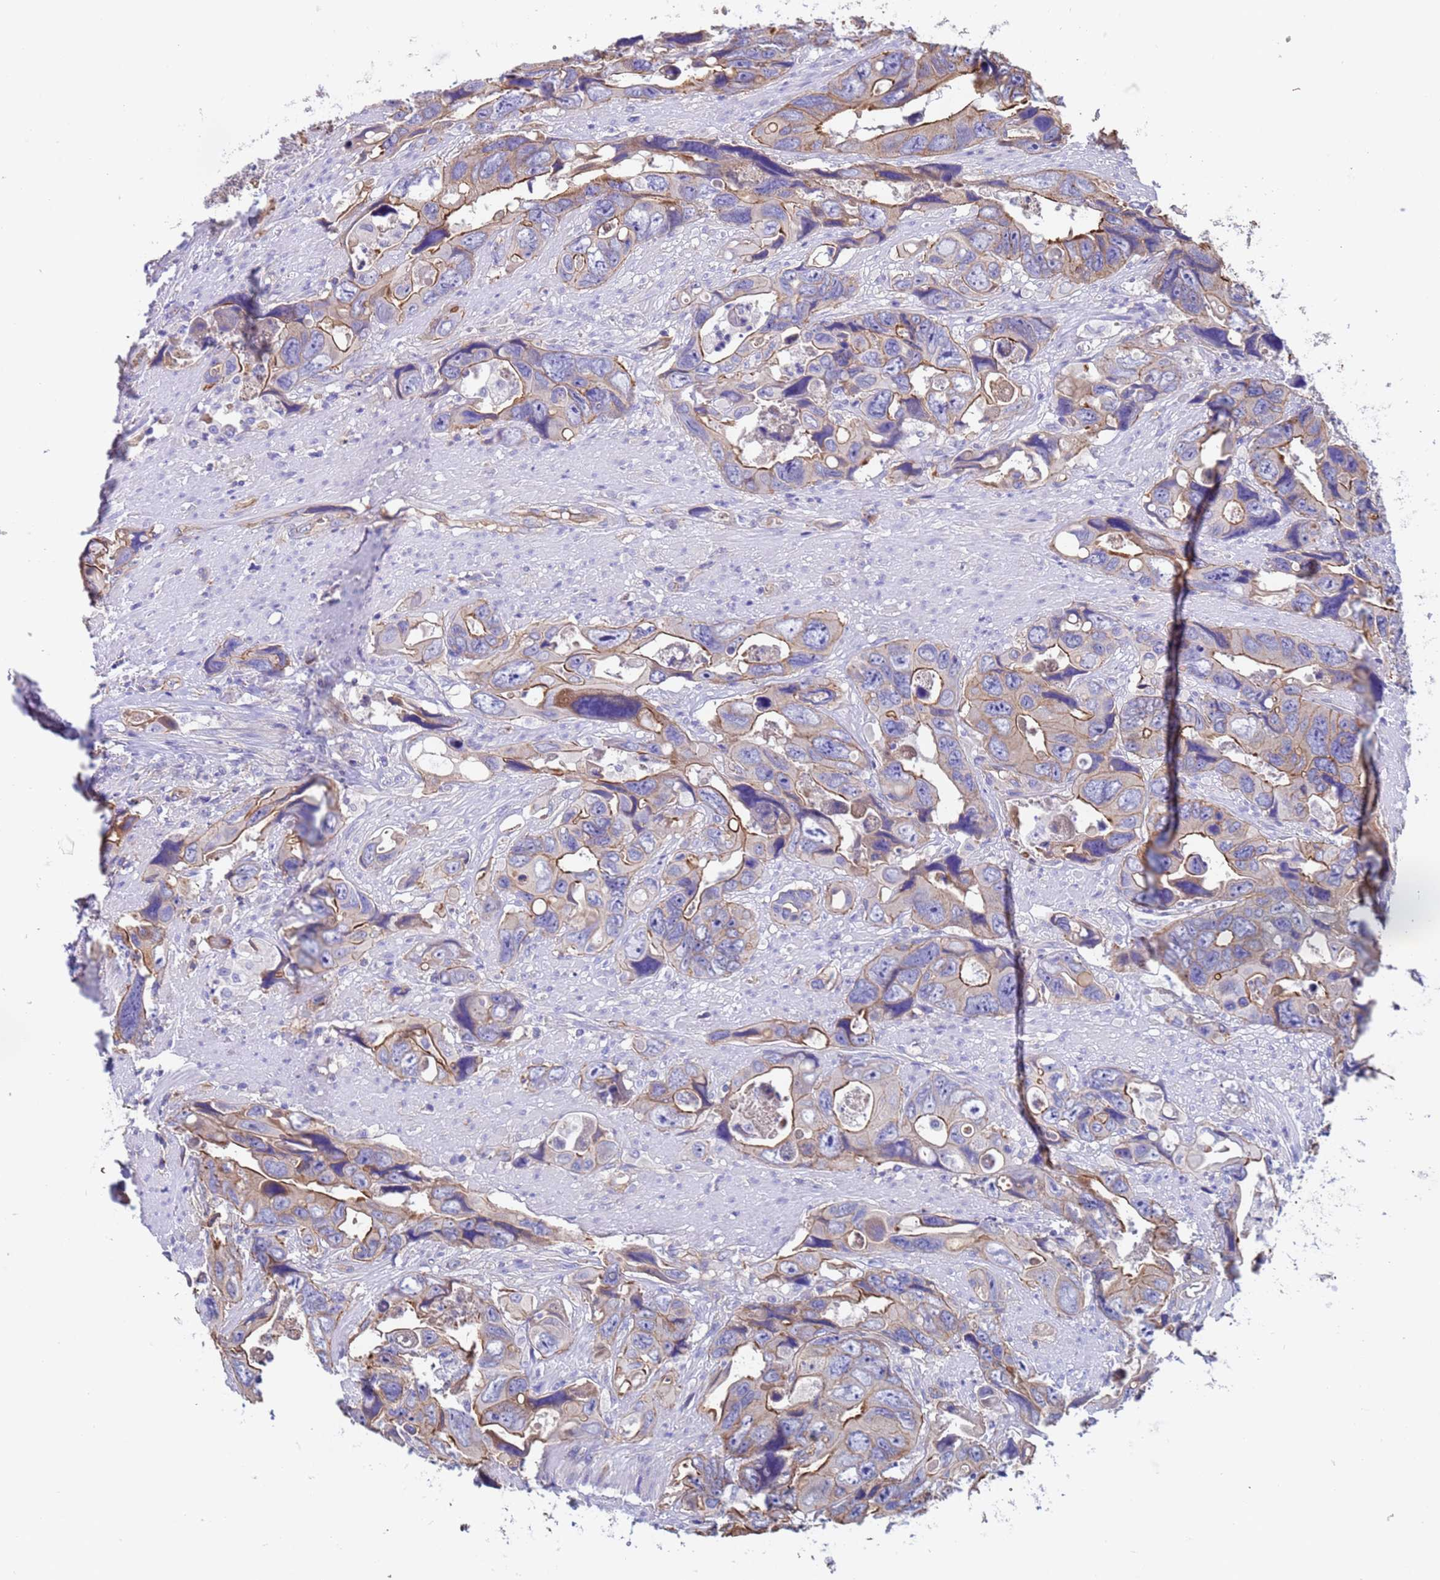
{"staining": {"intensity": "moderate", "quantity": "25%-75%", "location": "cytoplasmic/membranous"}, "tissue": "colorectal cancer", "cell_type": "Tumor cells", "image_type": "cancer", "snomed": [{"axis": "morphology", "description": "Adenocarcinoma, NOS"}, {"axis": "topography", "description": "Rectum"}], "caption": "Human colorectal cancer stained with a protein marker exhibits moderate staining in tumor cells.", "gene": "ZNF248", "patient": {"sex": "male", "age": 57}}